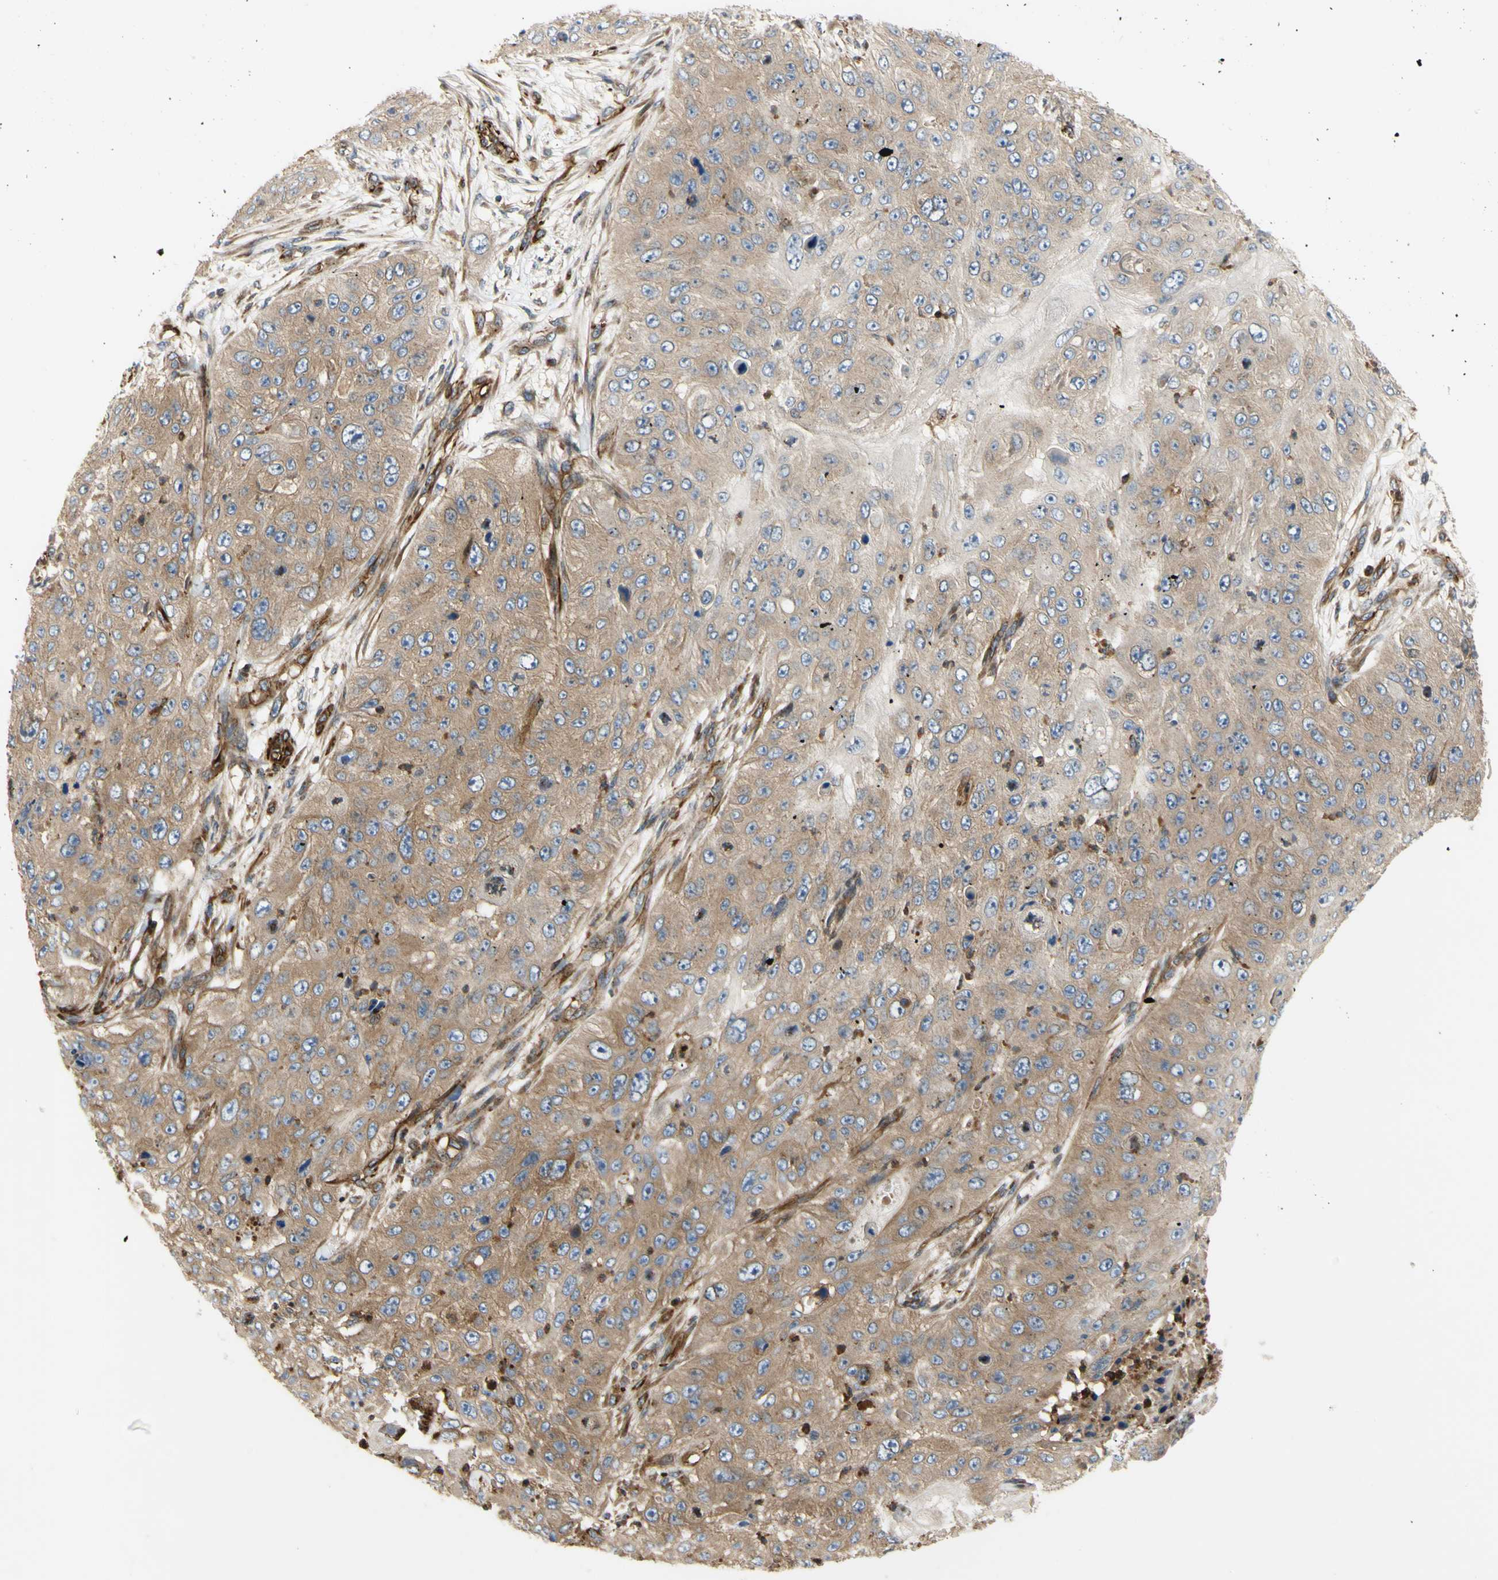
{"staining": {"intensity": "weak", "quantity": ">75%", "location": "cytoplasmic/membranous"}, "tissue": "skin cancer", "cell_type": "Tumor cells", "image_type": "cancer", "snomed": [{"axis": "morphology", "description": "Squamous cell carcinoma, NOS"}, {"axis": "topography", "description": "Skin"}], "caption": "A photomicrograph showing weak cytoplasmic/membranous positivity in about >75% of tumor cells in skin squamous cell carcinoma, as visualized by brown immunohistochemical staining.", "gene": "TUBG2", "patient": {"sex": "female", "age": 80}}